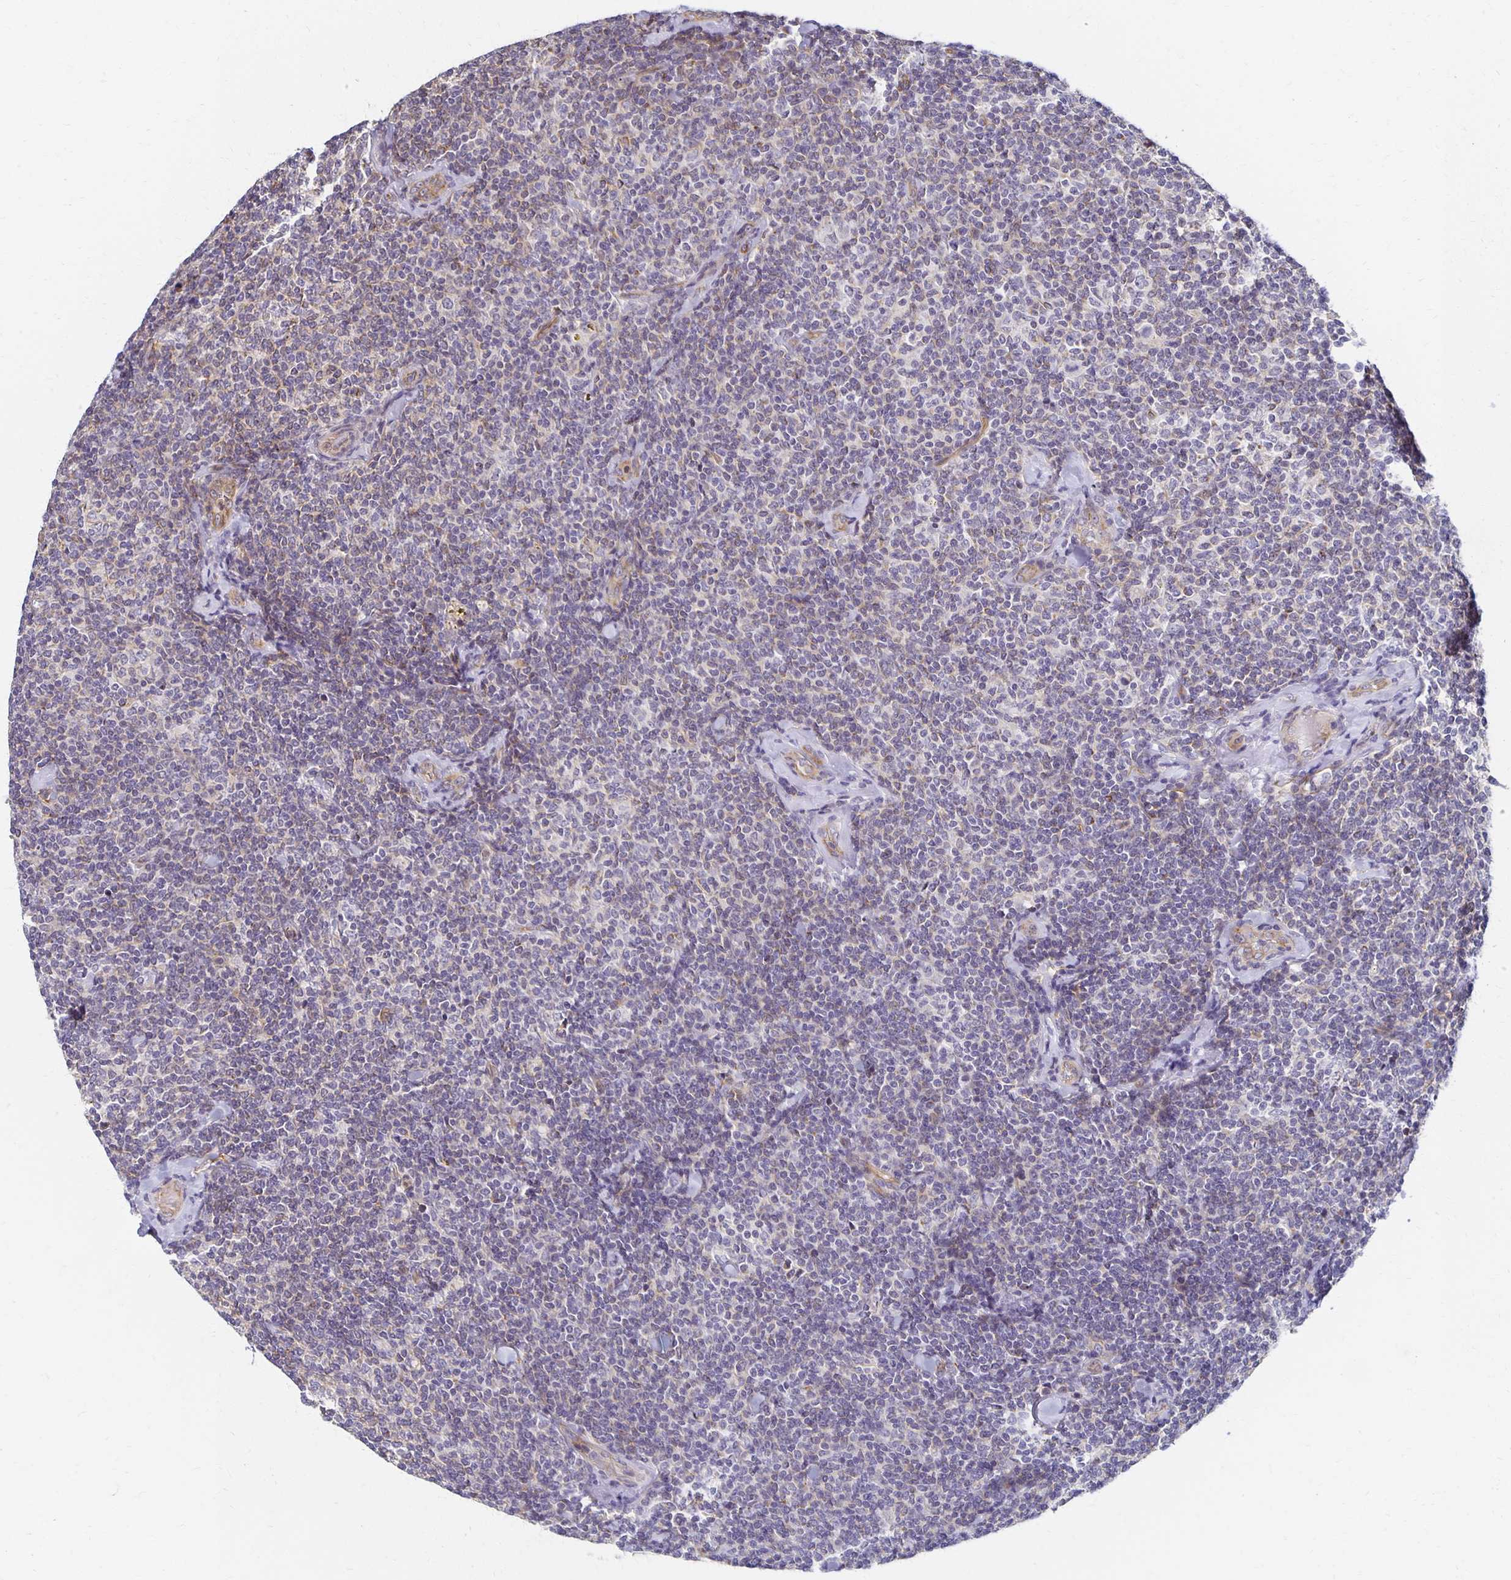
{"staining": {"intensity": "negative", "quantity": "none", "location": "none"}, "tissue": "lymphoma", "cell_type": "Tumor cells", "image_type": "cancer", "snomed": [{"axis": "morphology", "description": "Malignant lymphoma, non-Hodgkin's type, Low grade"}, {"axis": "topography", "description": "Lymph node"}], "caption": "This image is of lymphoma stained with IHC to label a protein in brown with the nuclei are counter-stained blue. There is no staining in tumor cells. (DAB IHC with hematoxylin counter stain).", "gene": "SORL1", "patient": {"sex": "female", "age": 56}}